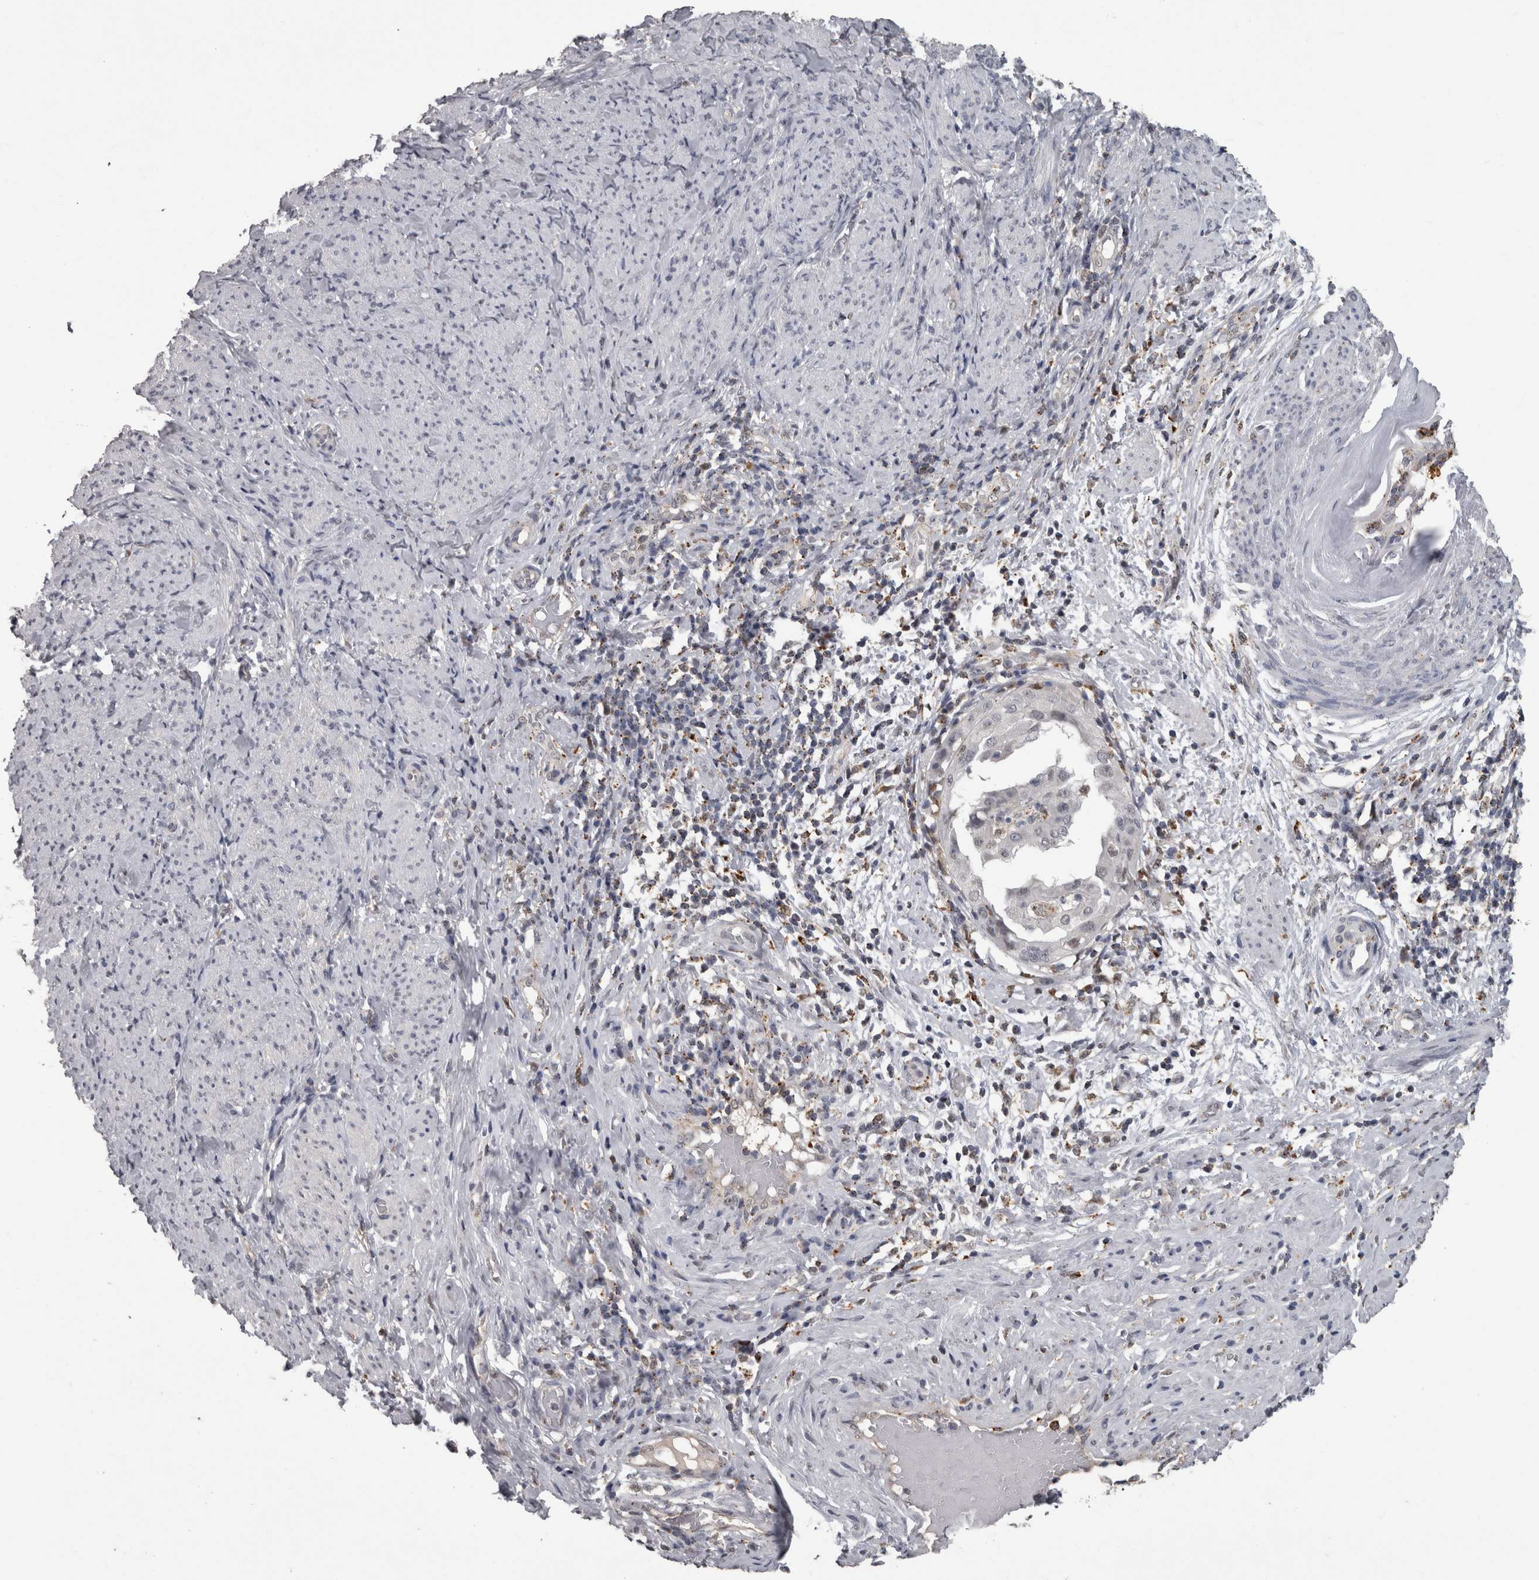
{"staining": {"intensity": "negative", "quantity": "none", "location": "none"}, "tissue": "endometrial cancer", "cell_type": "Tumor cells", "image_type": "cancer", "snomed": [{"axis": "morphology", "description": "Adenocarcinoma, NOS"}, {"axis": "topography", "description": "Endometrium"}], "caption": "A histopathology image of human endometrial cancer (adenocarcinoma) is negative for staining in tumor cells. (Immunohistochemistry (ihc), brightfield microscopy, high magnification).", "gene": "NAAA", "patient": {"sex": "female", "age": 85}}